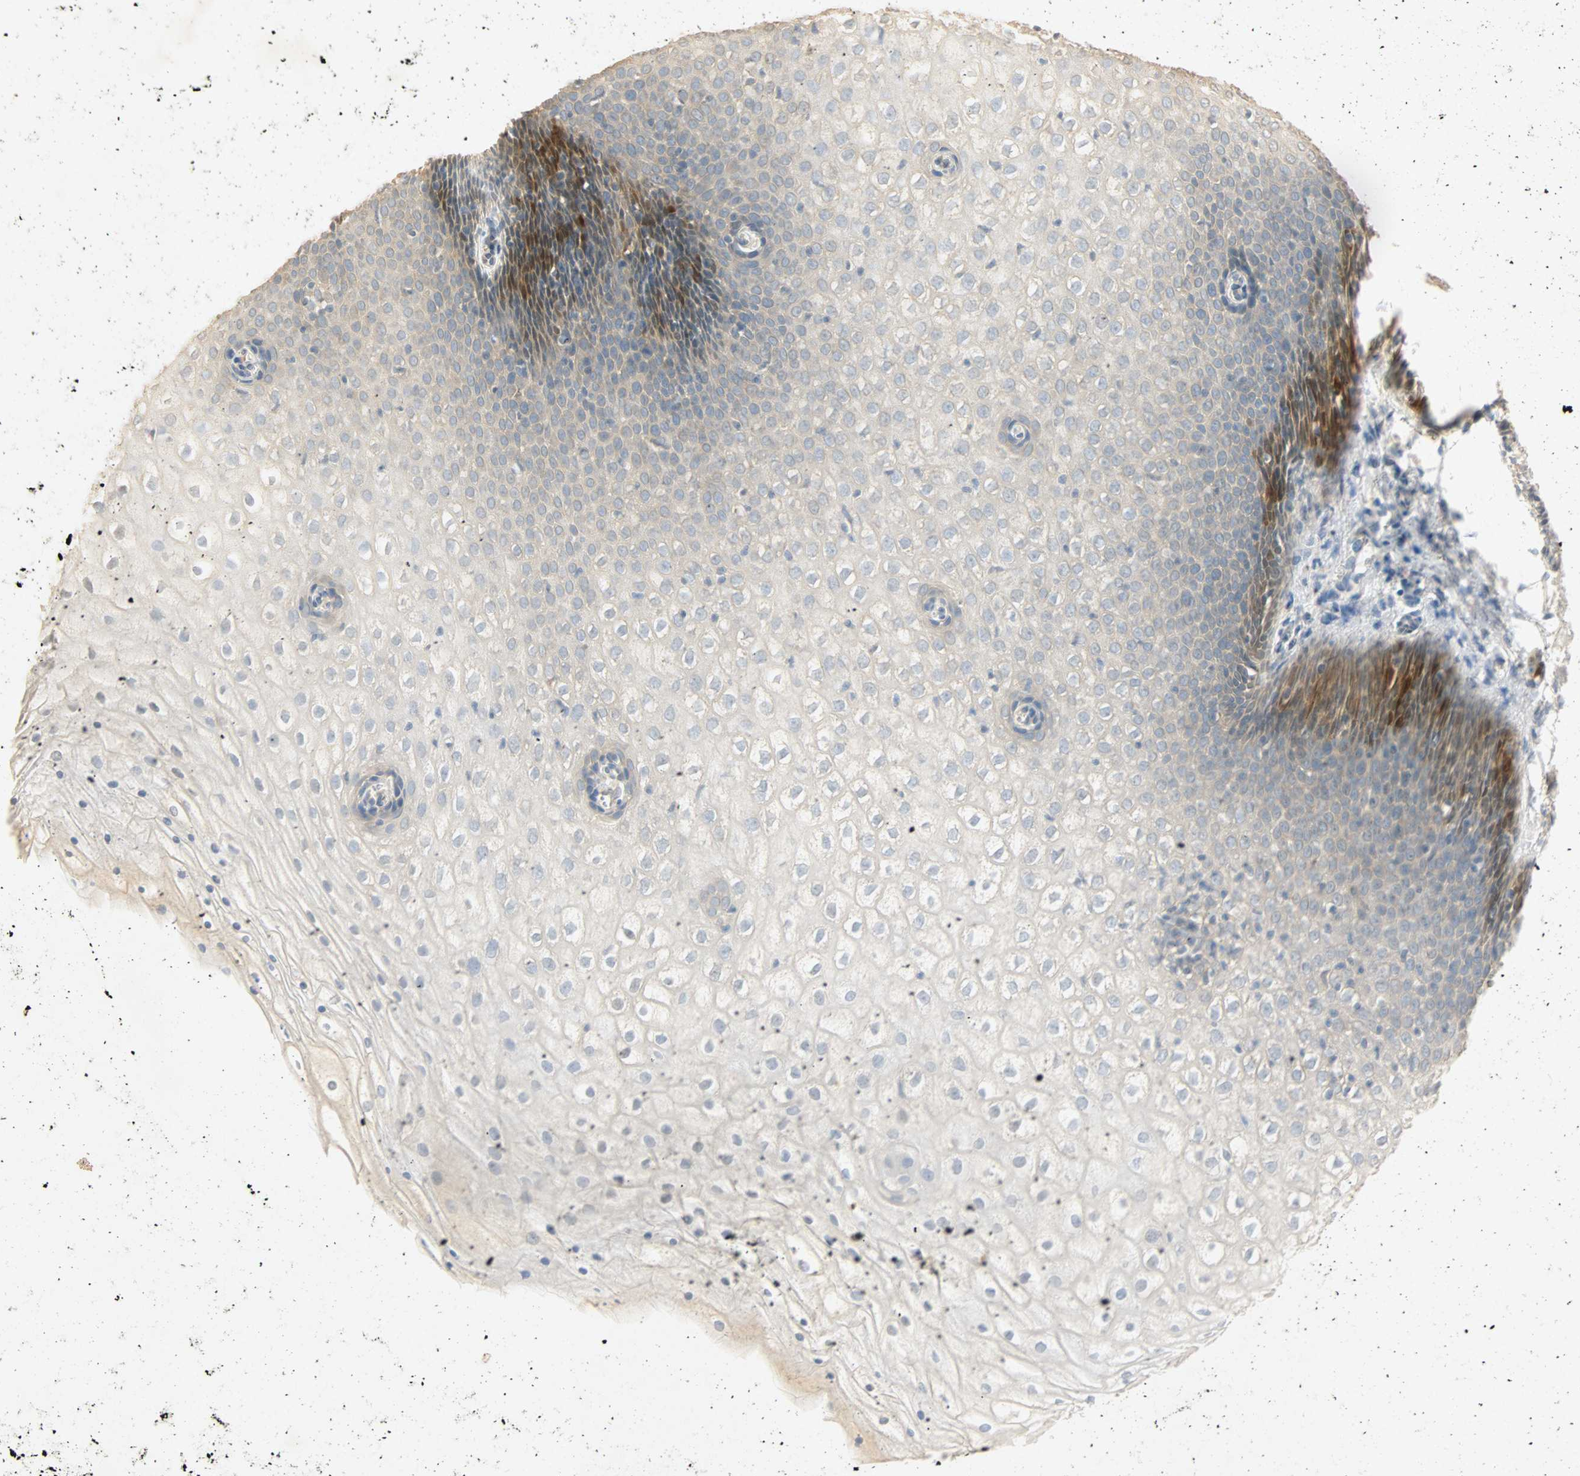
{"staining": {"intensity": "moderate", "quantity": "<25%", "location": "cytoplasmic/membranous"}, "tissue": "vagina", "cell_type": "Squamous epithelial cells", "image_type": "normal", "snomed": [{"axis": "morphology", "description": "Normal tissue, NOS"}, {"axis": "topography", "description": "Soft tissue"}, {"axis": "topography", "description": "Vagina"}], "caption": "This photomicrograph reveals IHC staining of benign human vagina, with low moderate cytoplasmic/membranous positivity in about <25% of squamous epithelial cells.", "gene": "SELENBP1", "patient": {"sex": "female", "age": 61}}